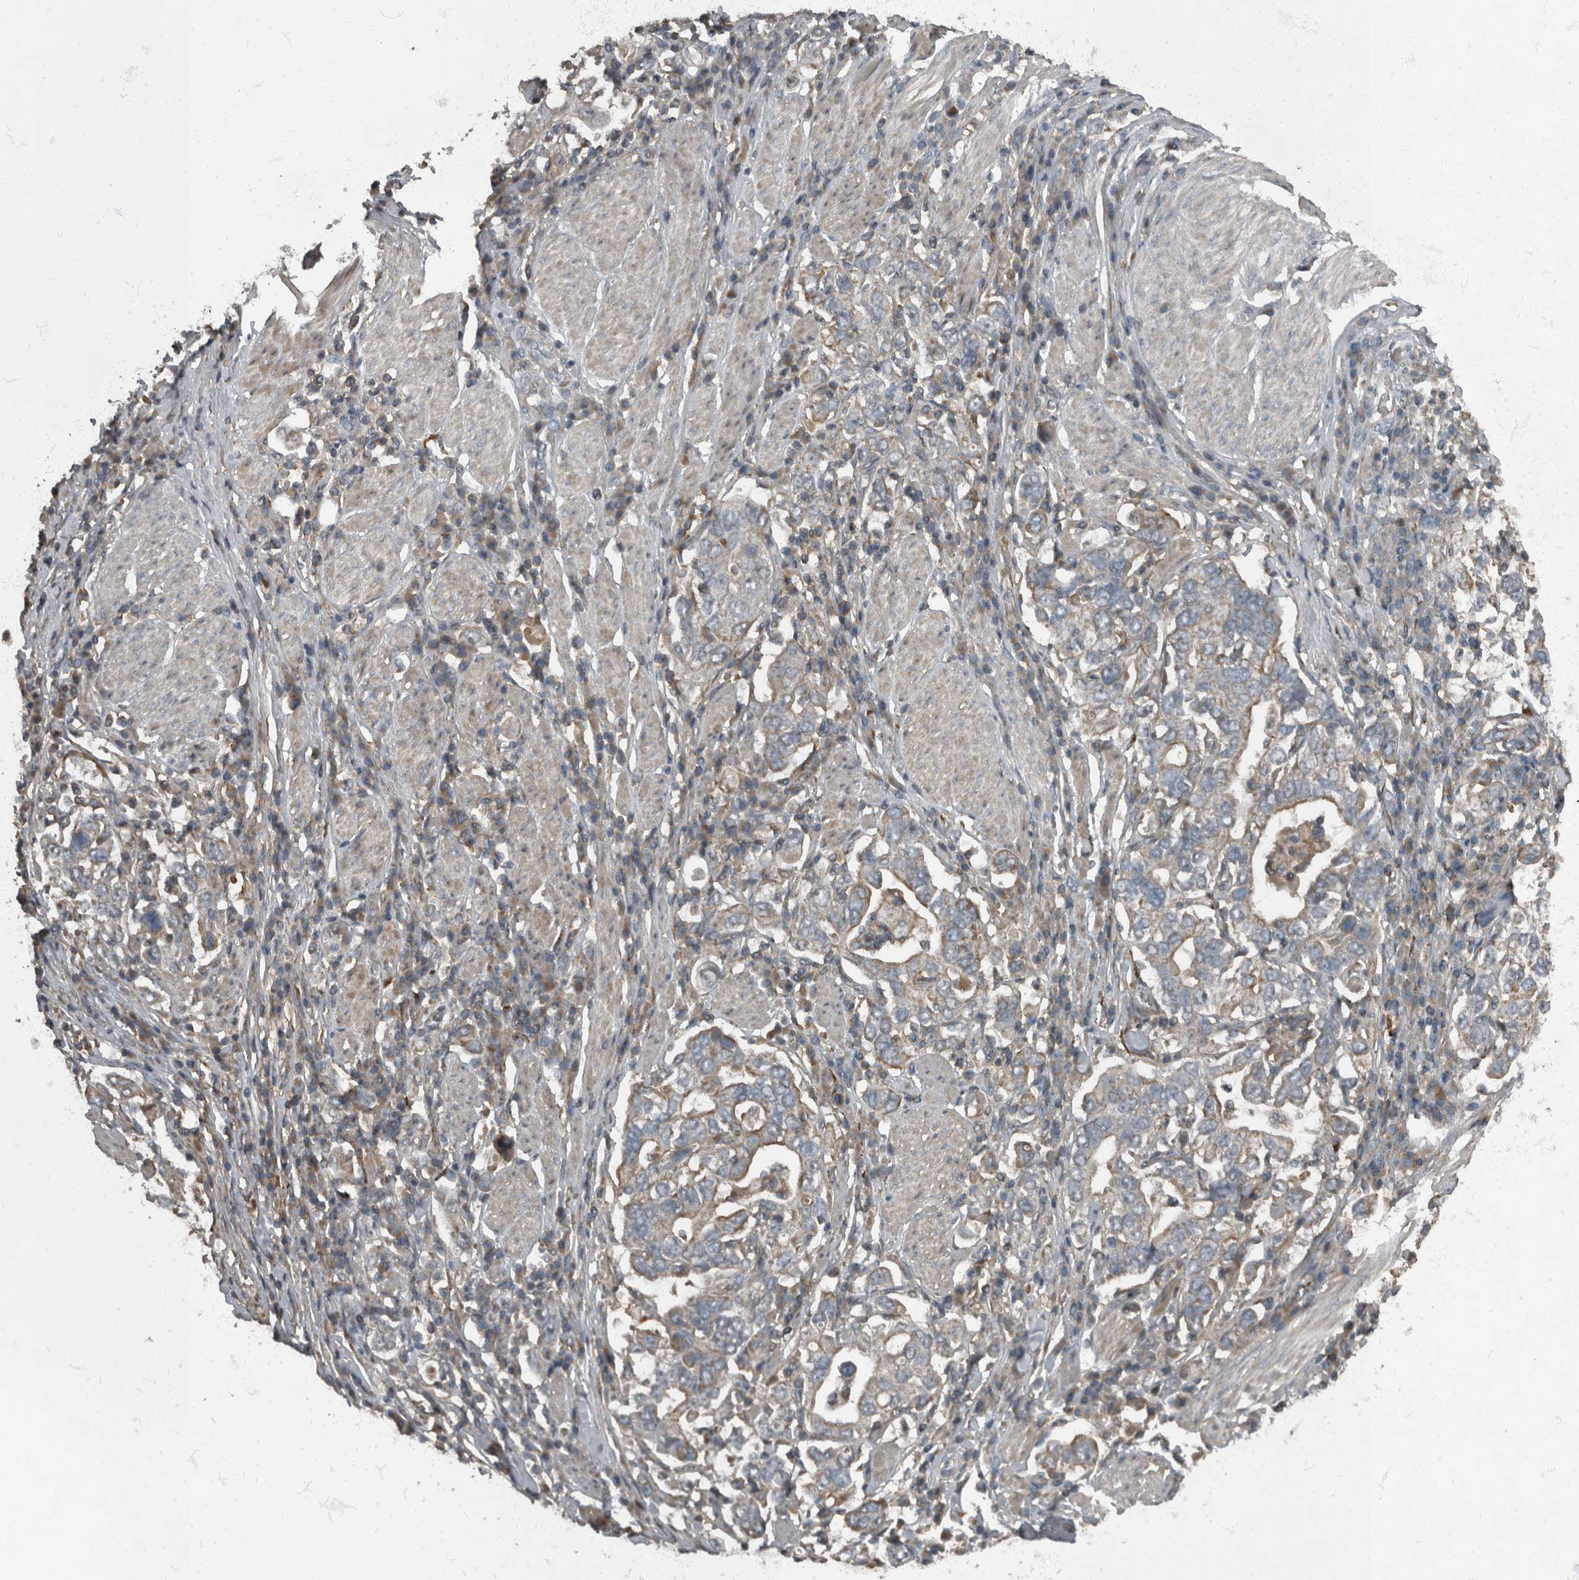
{"staining": {"intensity": "weak", "quantity": "25%-75%", "location": "cytoplasmic/membranous"}, "tissue": "stomach cancer", "cell_type": "Tumor cells", "image_type": "cancer", "snomed": [{"axis": "morphology", "description": "Adenocarcinoma, NOS"}, {"axis": "topography", "description": "Stomach, upper"}], "caption": "High-magnification brightfield microscopy of adenocarcinoma (stomach) stained with DAB (3,3'-diaminobenzidine) (brown) and counterstained with hematoxylin (blue). tumor cells exhibit weak cytoplasmic/membranous expression is appreciated in about25%-75% of cells.", "gene": "RABGGTB", "patient": {"sex": "male", "age": 62}}